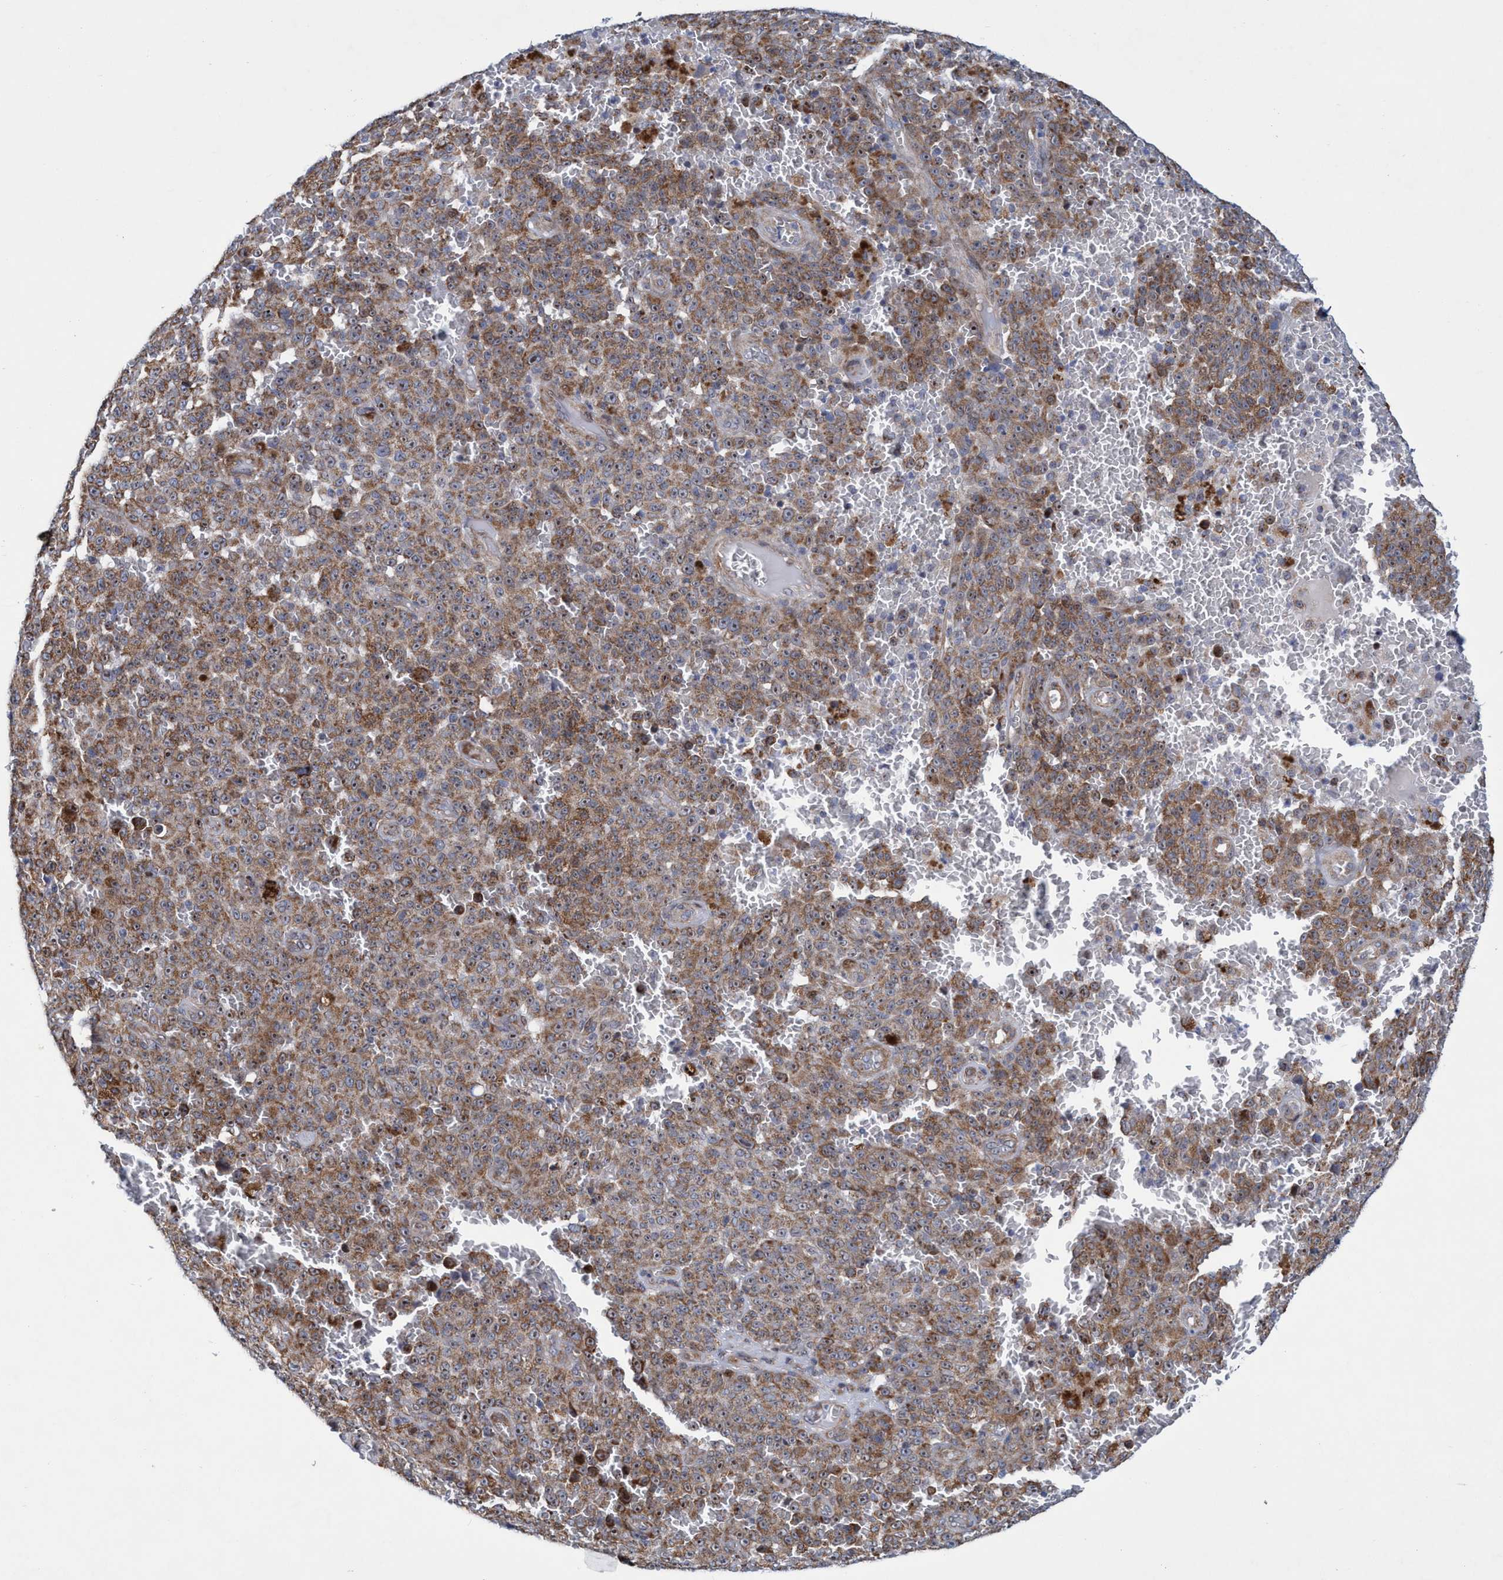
{"staining": {"intensity": "moderate", "quantity": ">75%", "location": "cytoplasmic/membranous"}, "tissue": "melanoma", "cell_type": "Tumor cells", "image_type": "cancer", "snomed": [{"axis": "morphology", "description": "Malignant melanoma, NOS"}, {"axis": "topography", "description": "Skin"}], "caption": "Melanoma stained for a protein (brown) exhibits moderate cytoplasmic/membranous positive staining in approximately >75% of tumor cells.", "gene": "POLR1F", "patient": {"sex": "female", "age": 82}}